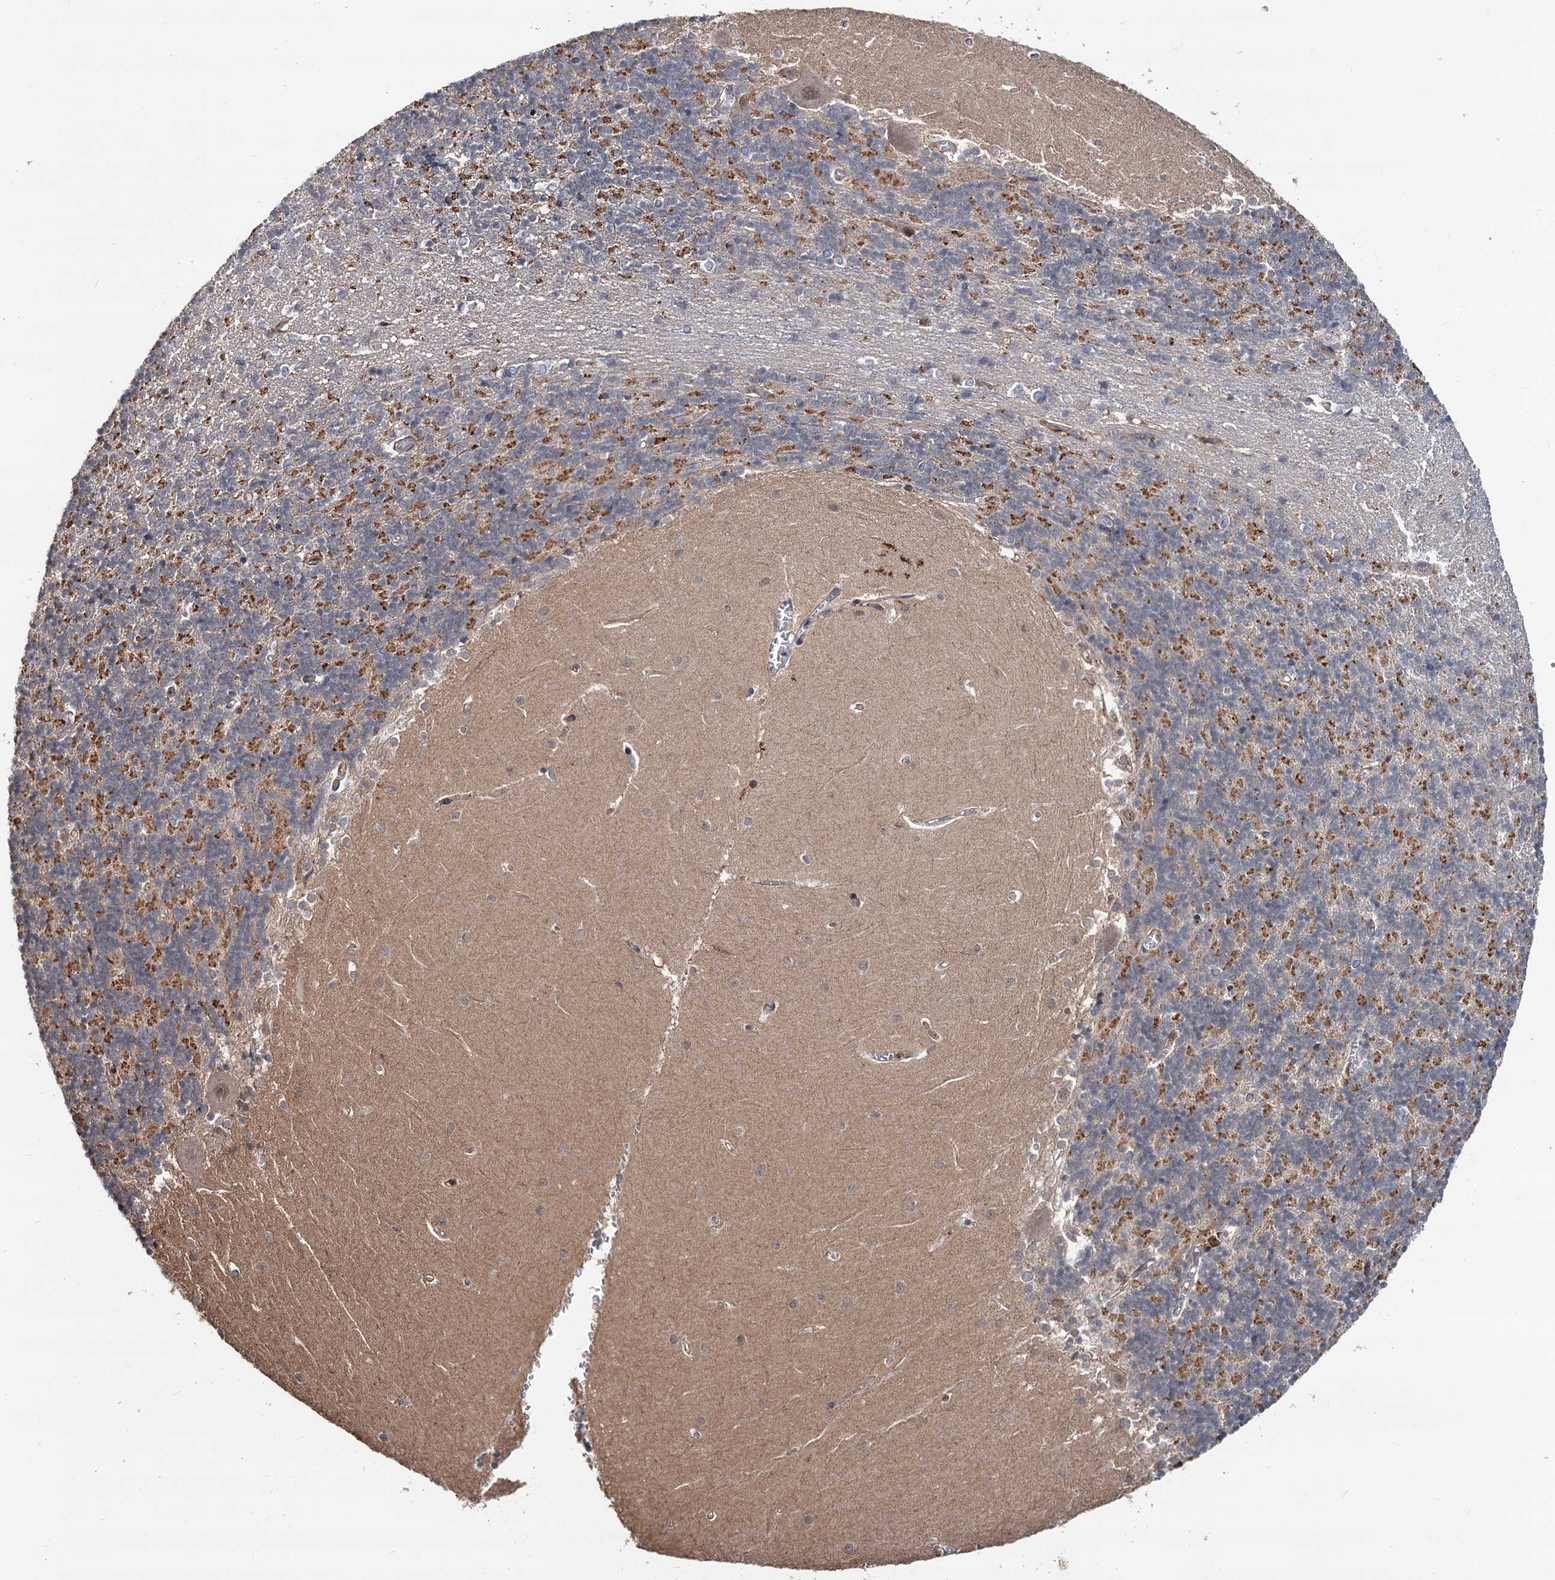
{"staining": {"intensity": "moderate", "quantity": "25%-75%", "location": "cytoplasmic/membranous"}, "tissue": "cerebellum", "cell_type": "Cells in granular layer", "image_type": "normal", "snomed": [{"axis": "morphology", "description": "Normal tissue, NOS"}, {"axis": "topography", "description": "Cerebellum"}], "caption": "Protein analysis of normal cerebellum exhibits moderate cytoplasmic/membranous positivity in about 25%-75% of cells in granular layer. The staining is performed using DAB (3,3'-diaminobenzidine) brown chromogen to label protein expression. The nuclei are counter-stained blue using hematoxylin.", "gene": "GRIP1", "patient": {"sex": "male", "age": 37}}